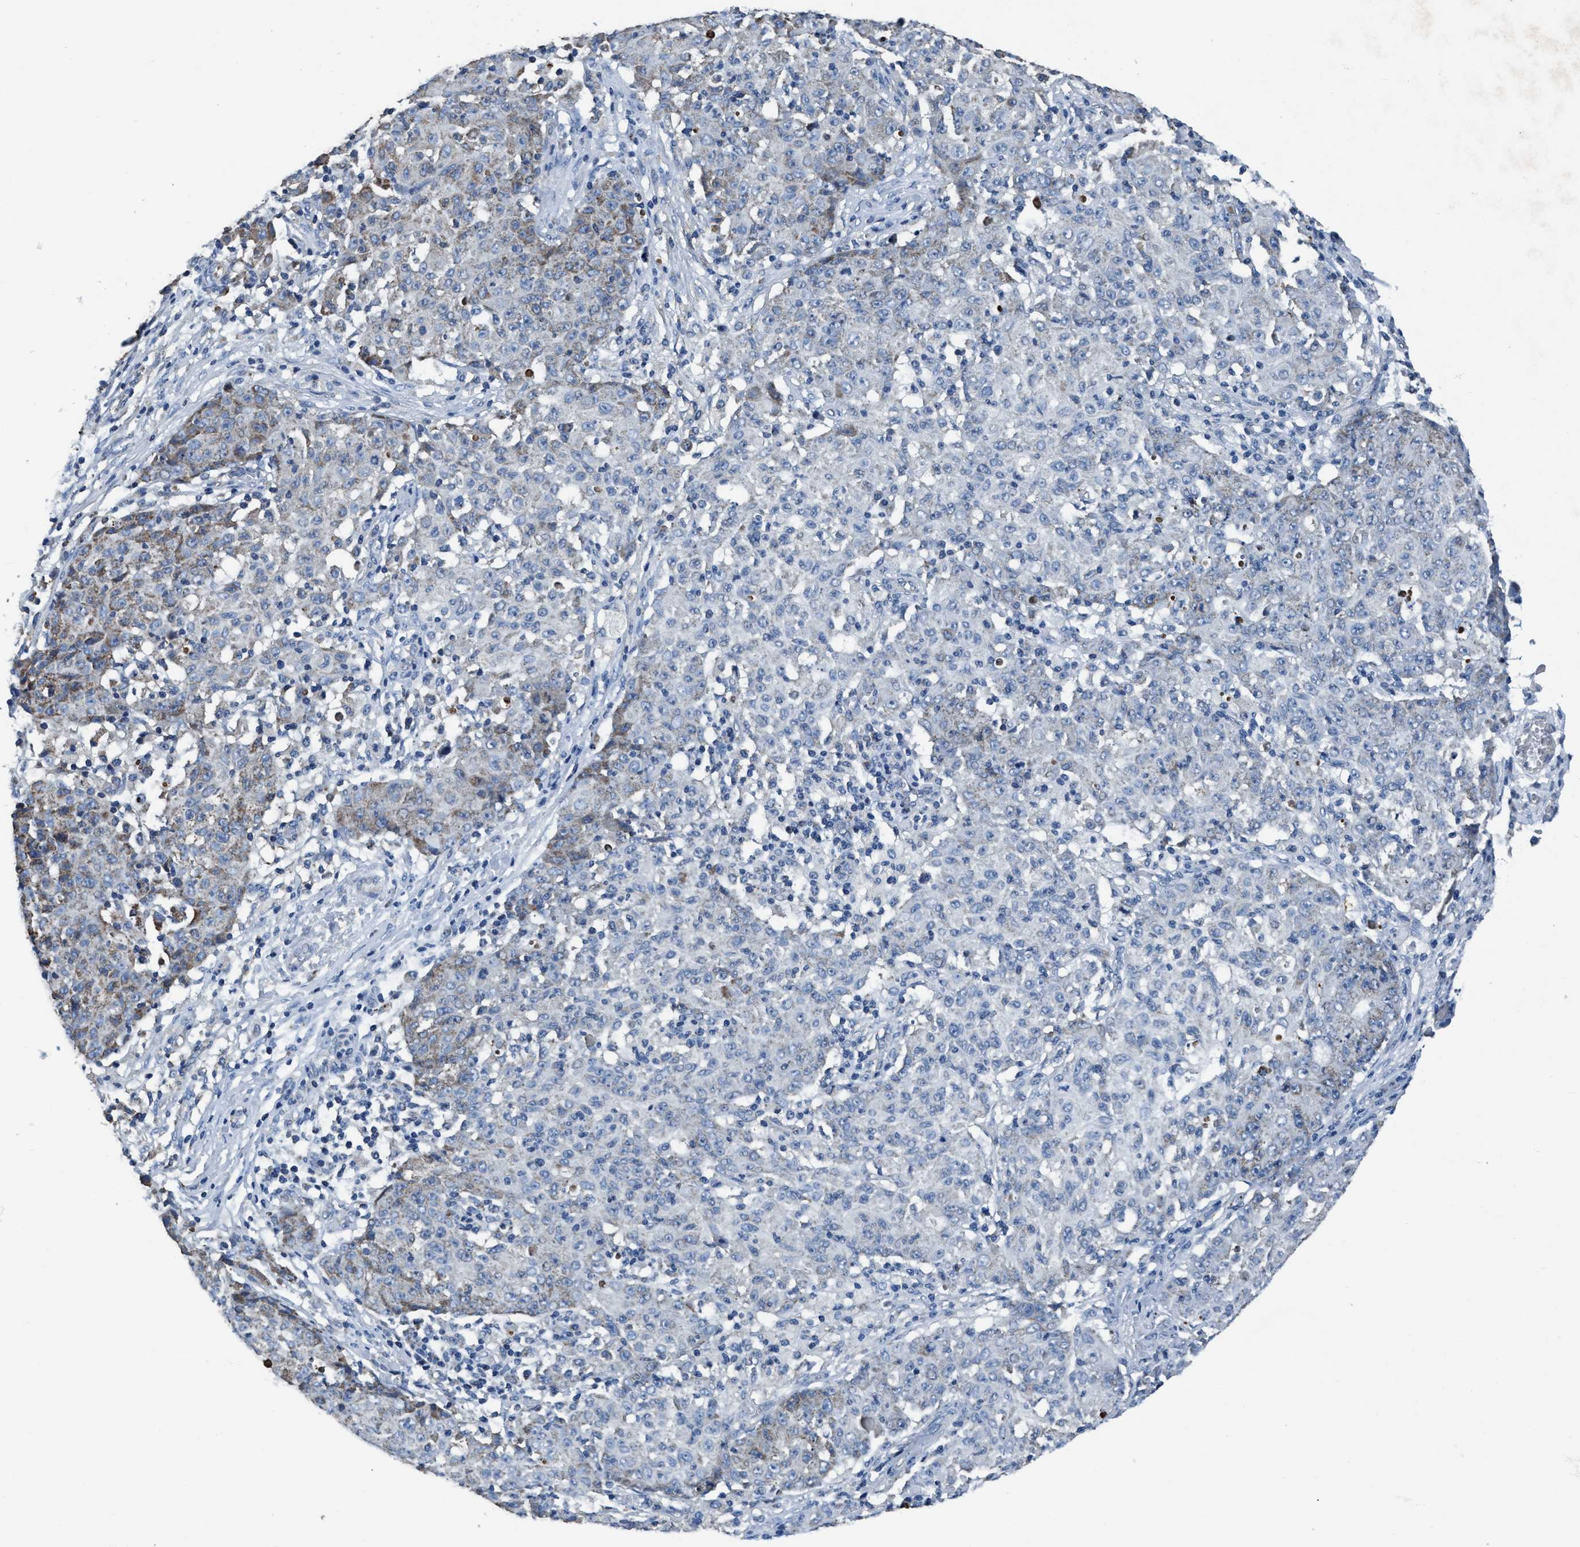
{"staining": {"intensity": "weak", "quantity": "25%-75%", "location": "cytoplasmic/membranous"}, "tissue": "ovarian cancer", "cell_type": "Tumor cells", "image_type": "cancer", "snomed": [{"axis": "morphology", "description": "Carcinoma, endometroid"}, {"axis": "topography", "description": "Ovary"}], "caption": "A photomicrograph showing weak cytoplasmic/membranous positivity in approximately 25%-75% of tumor cells in ovarian cancer, as visualized by brown immunohistochemical staining.", "gene": "ANKFN1", "patient": {"sex": "female", "age": 42}}